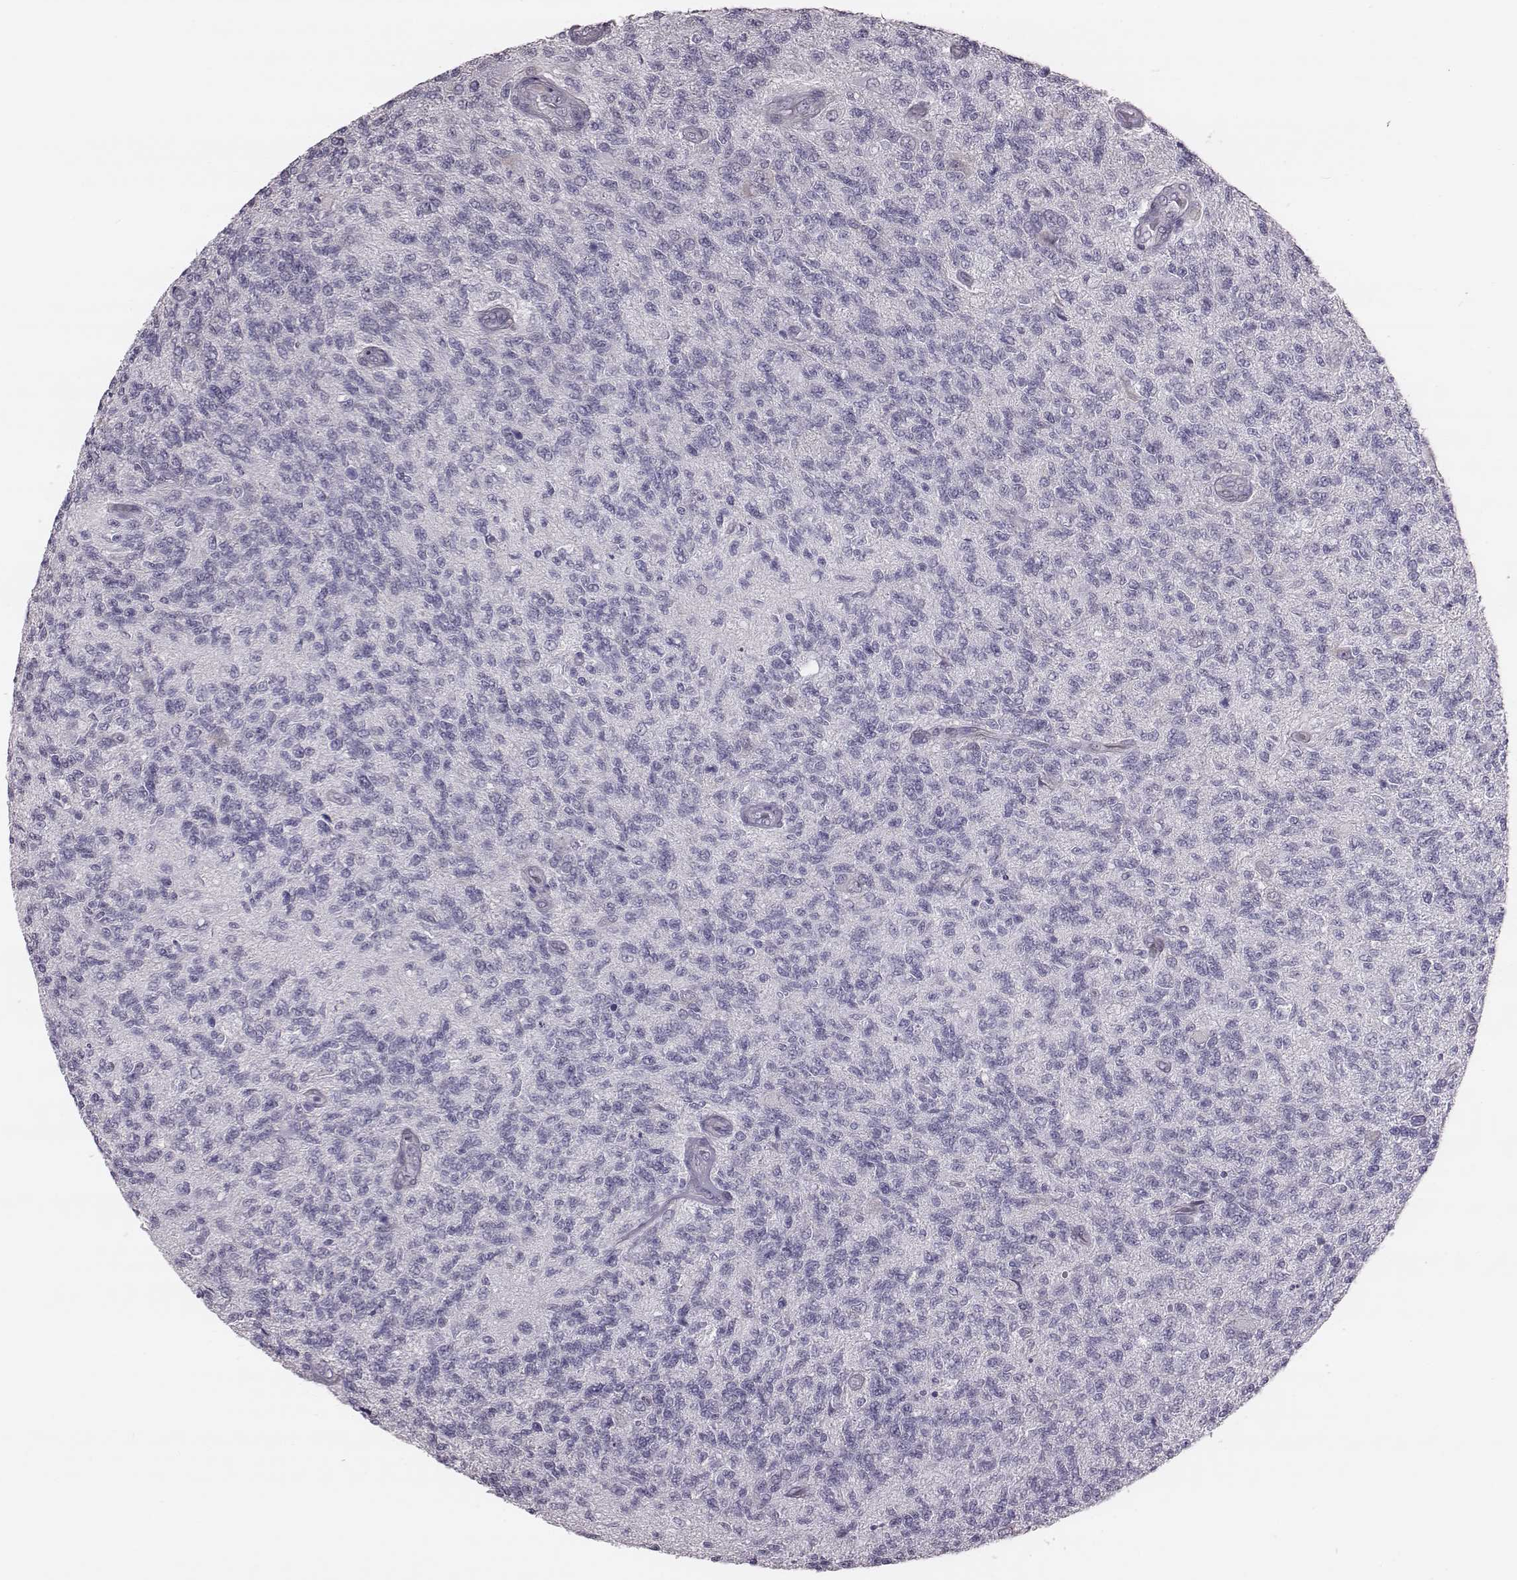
{"staining": {"intensity": "negative", "quantity": "none", "location": "none"}, "tissue": "glioma", "cell_type": "Tumor cells", "image_type": "cancer", "snomed": [{"axis": "morphology", "description": "Glioma, malignant, High grade"}, {"axis": "topography", "description": "Brain"}], "caption": "The photomicrograph displays no staining of tumor cells in glioma. Brightfield microscopy of IHC stained with DAB (brown) and hematoxylin (blue), captured at high magnification.", "gene": "PDE8B", "patient": {"sex": "male", "age": 56}}